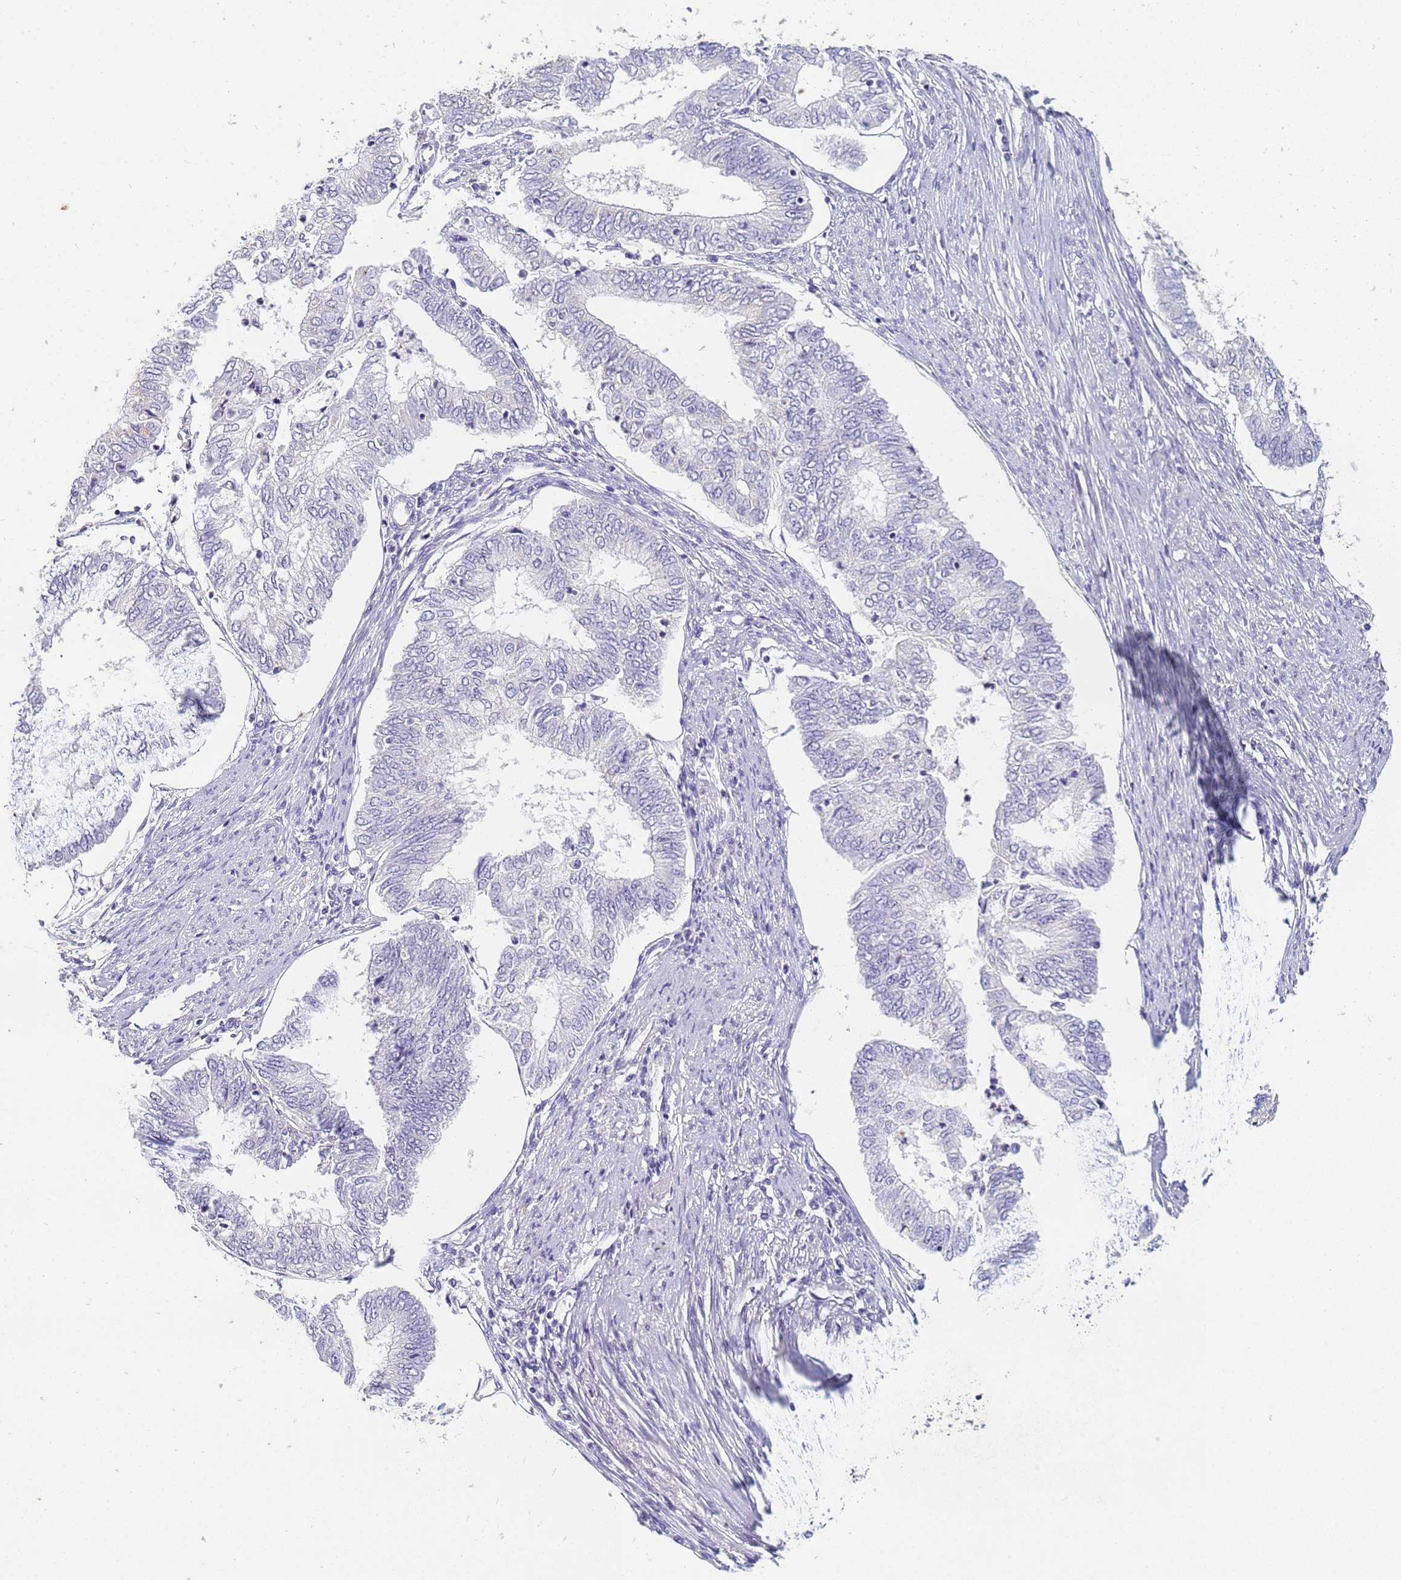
{"staining": {"intensity": "negative", "quantity": "none", "location": "none"}, "tissue": "endometrial cancer", "cell_type": "Tumor cells", "image_type": "cancer", "snomed": [{"axis": "morphology", "description": "Adenocarcinoma, NOS"}, {"axis": "topography", "description": "Endometrium"}], "caption": "Histopathology image shows no significant protein positivity in tumor cells of endometrial cancer (adenocarcinoma).", "gene": "B3GNT8", "patient": {"sex": "female", "age": 68}}